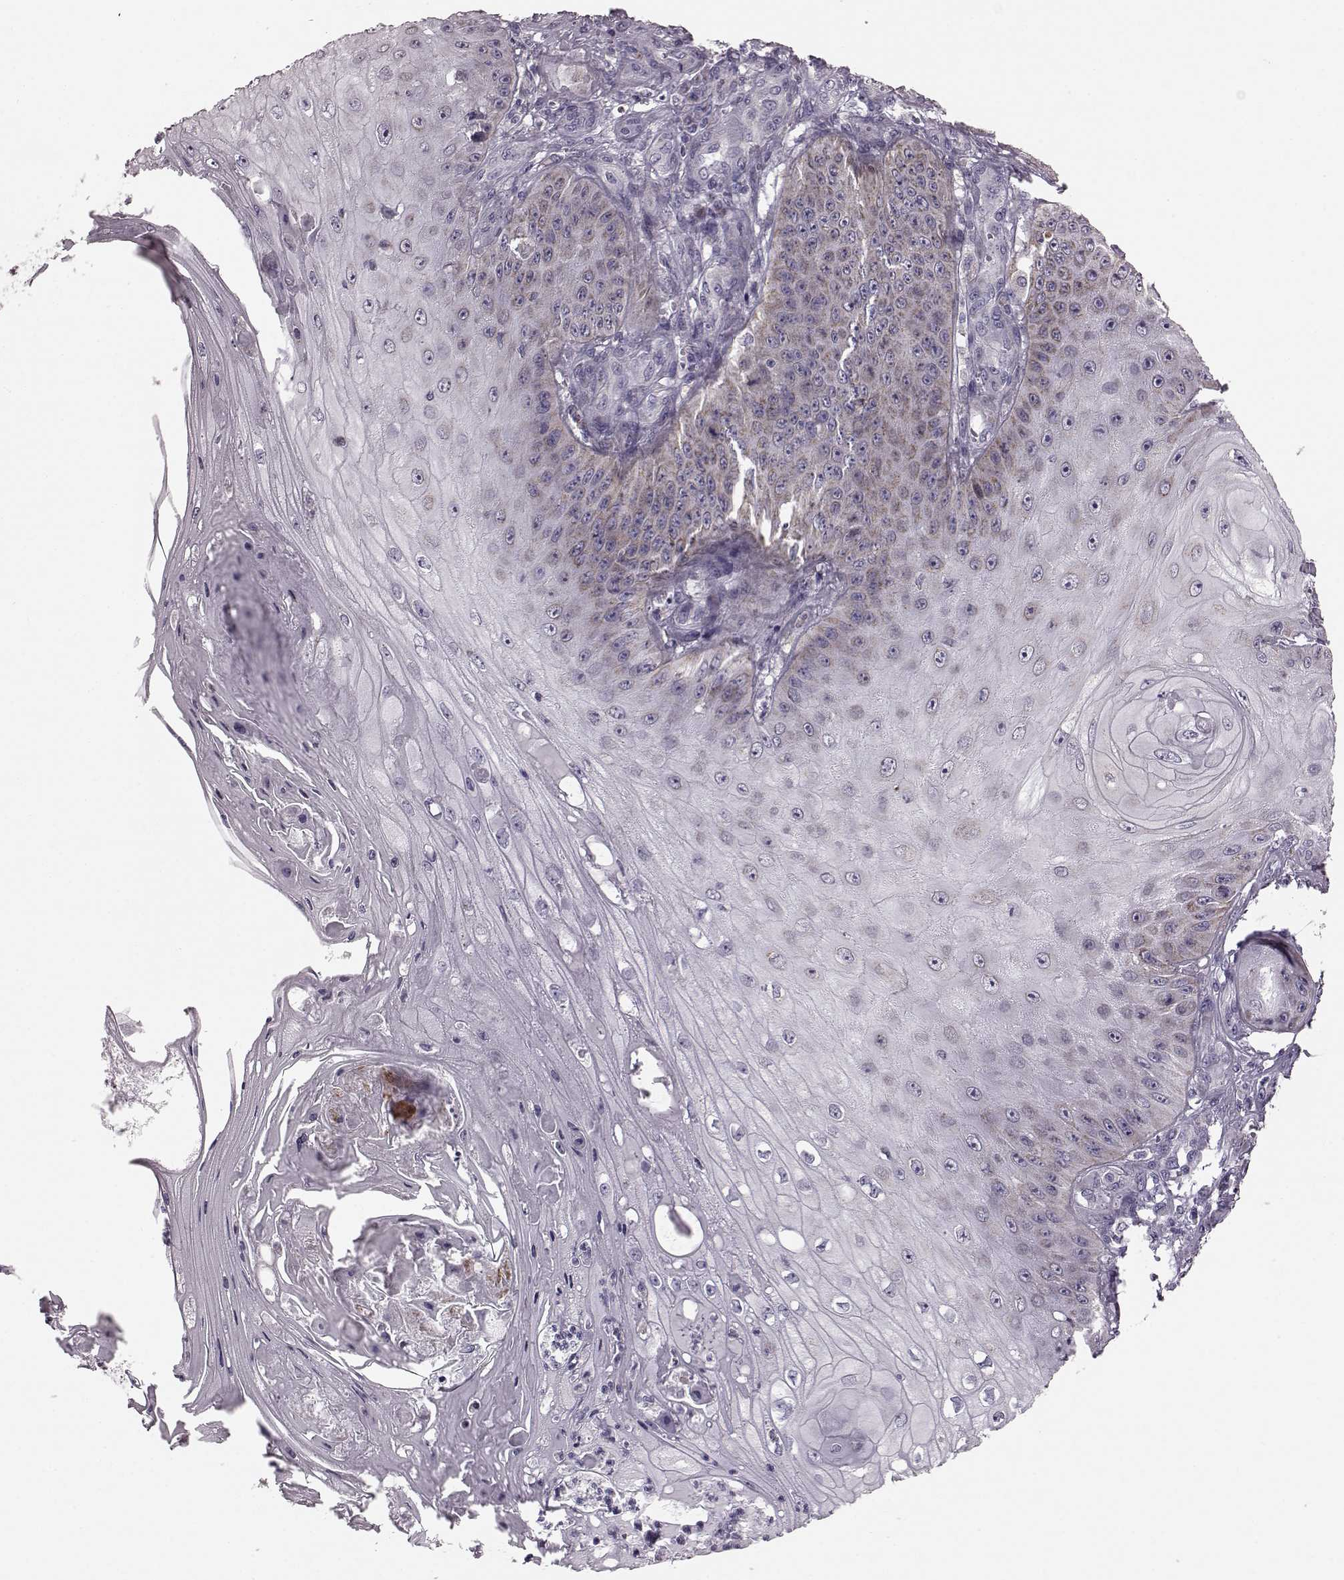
{"staining": {"intensity": "moderate", "quantity": "<25%", "location": "cytoplasmic/membranous"}, "tissue": "skin cancer", "cell_type": "Tumor cells", "image_type": "cancer", "snomed": [{"axis": "morphology", "description": "Squamous cell carcinoma, NOS"}, {"axis": "topography", "description": "Skin"}], "caption": "Immunohistochemical staining of skin cancer (squamous cell carcinoma) exhibits moderate cytoplasmic/membranous protein expression in about <25% of tumor cells. Using DAB (3,3'-diaminobenzidine) (brown) and hematoxylin (blue) stains, captured at high magnification using brightfield microscopy.", "gene": "ATP5MF", "patient": {"sex": "male", "age": 70}}